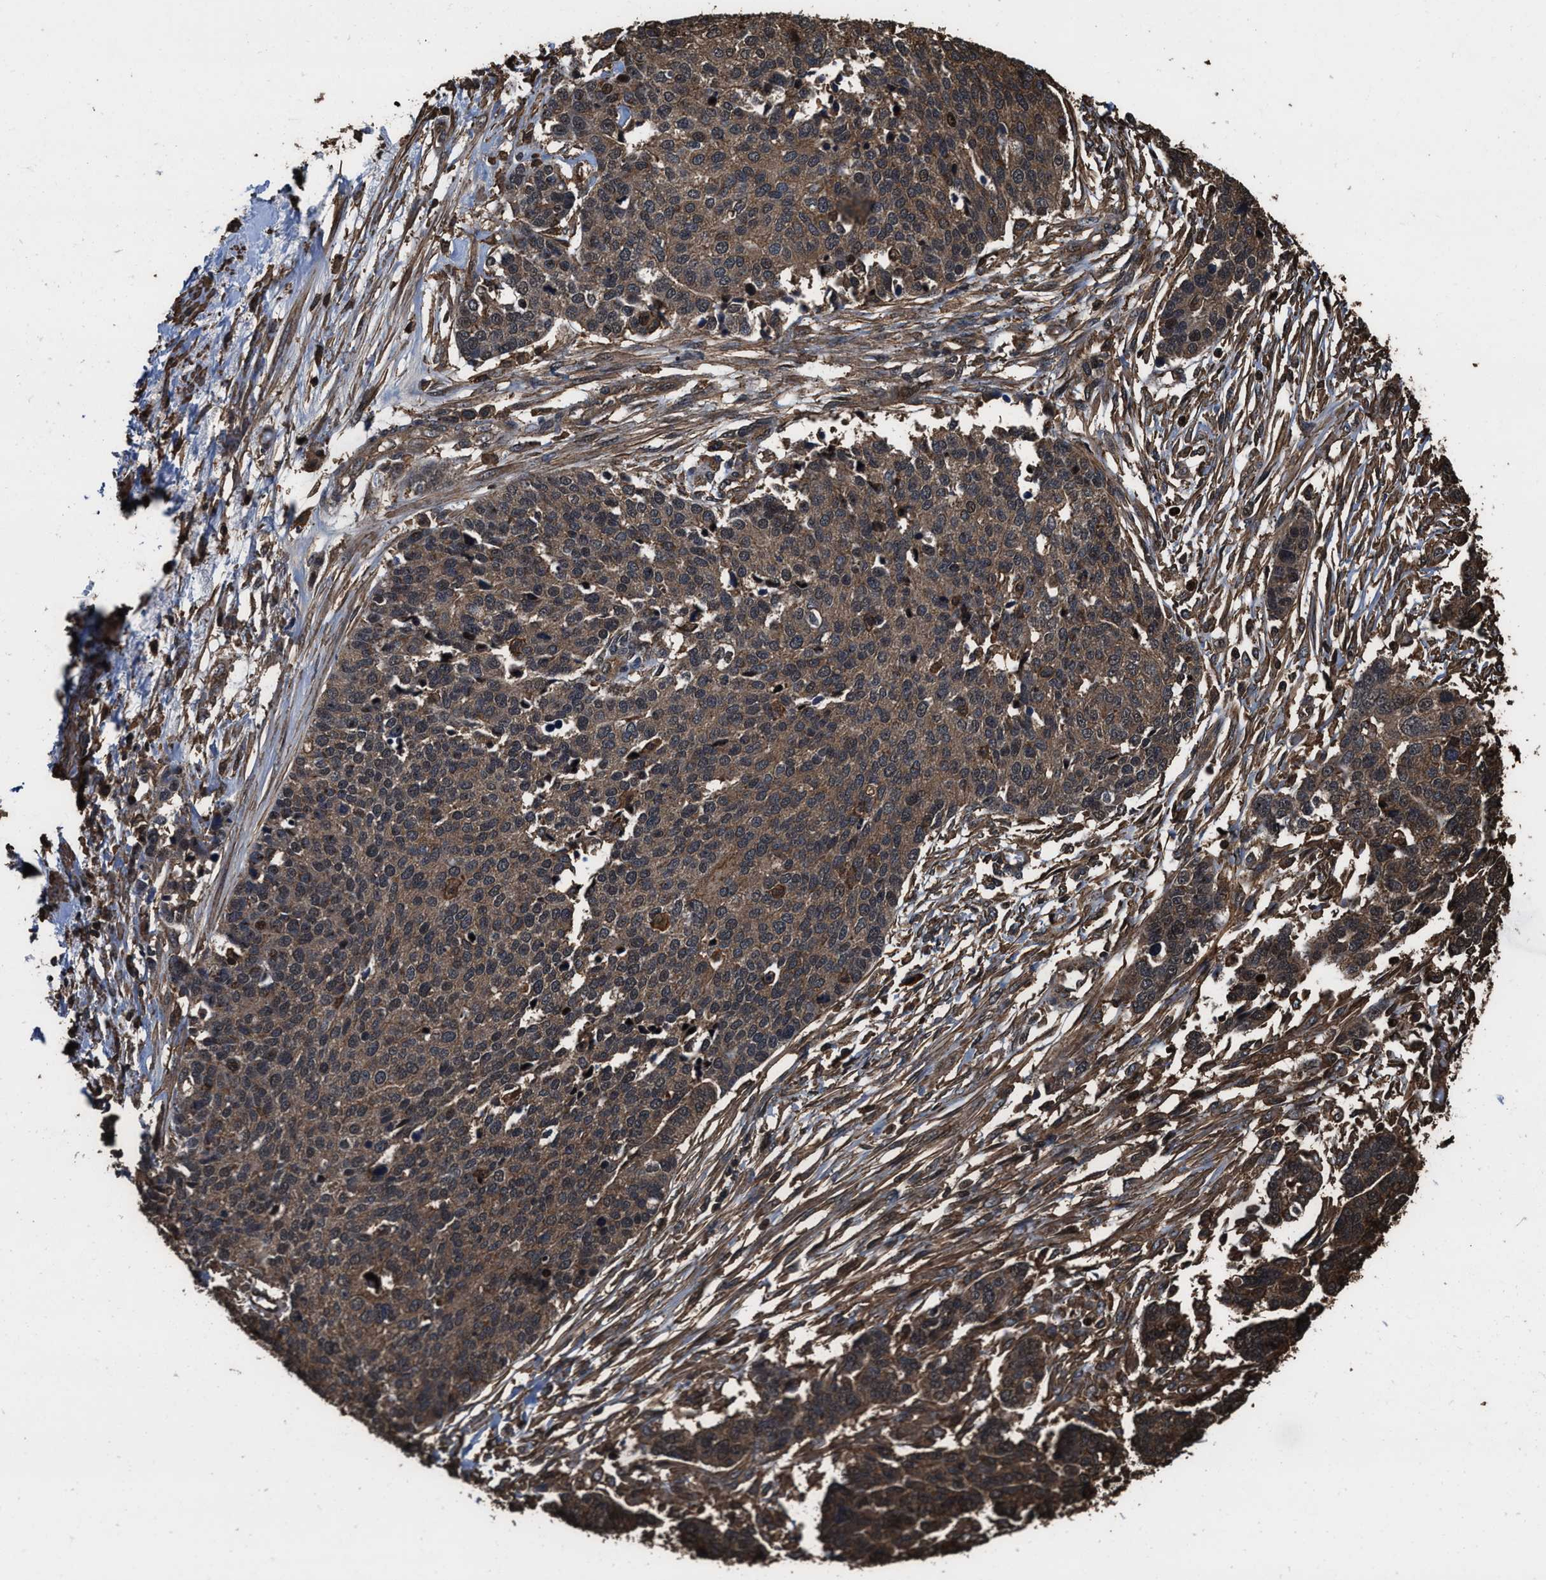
{"staining": {"intensity": "moderate", "quantity": ">75%", "location": "cytoplasmic/membranous"}, "tissue": "ovarian cancer", "cell_type": "Tumor cells", "image_type": "cancer", "snomed": [{"axis": "morphology", "description": "Cystadenocarcinoma, serous, NOS"}, {"axis": "topography", "description": "Ovary"}], "caption": "There is medium levels of moderate cytoplasmic/membranous positivity in tumor cells of serous cystadenocarcinoma (ovarian), as demonstrated by immunohistochemical staining (brown color).", "gene": "KBTBD2", "patient": {"sex": "female", "age": 44}}